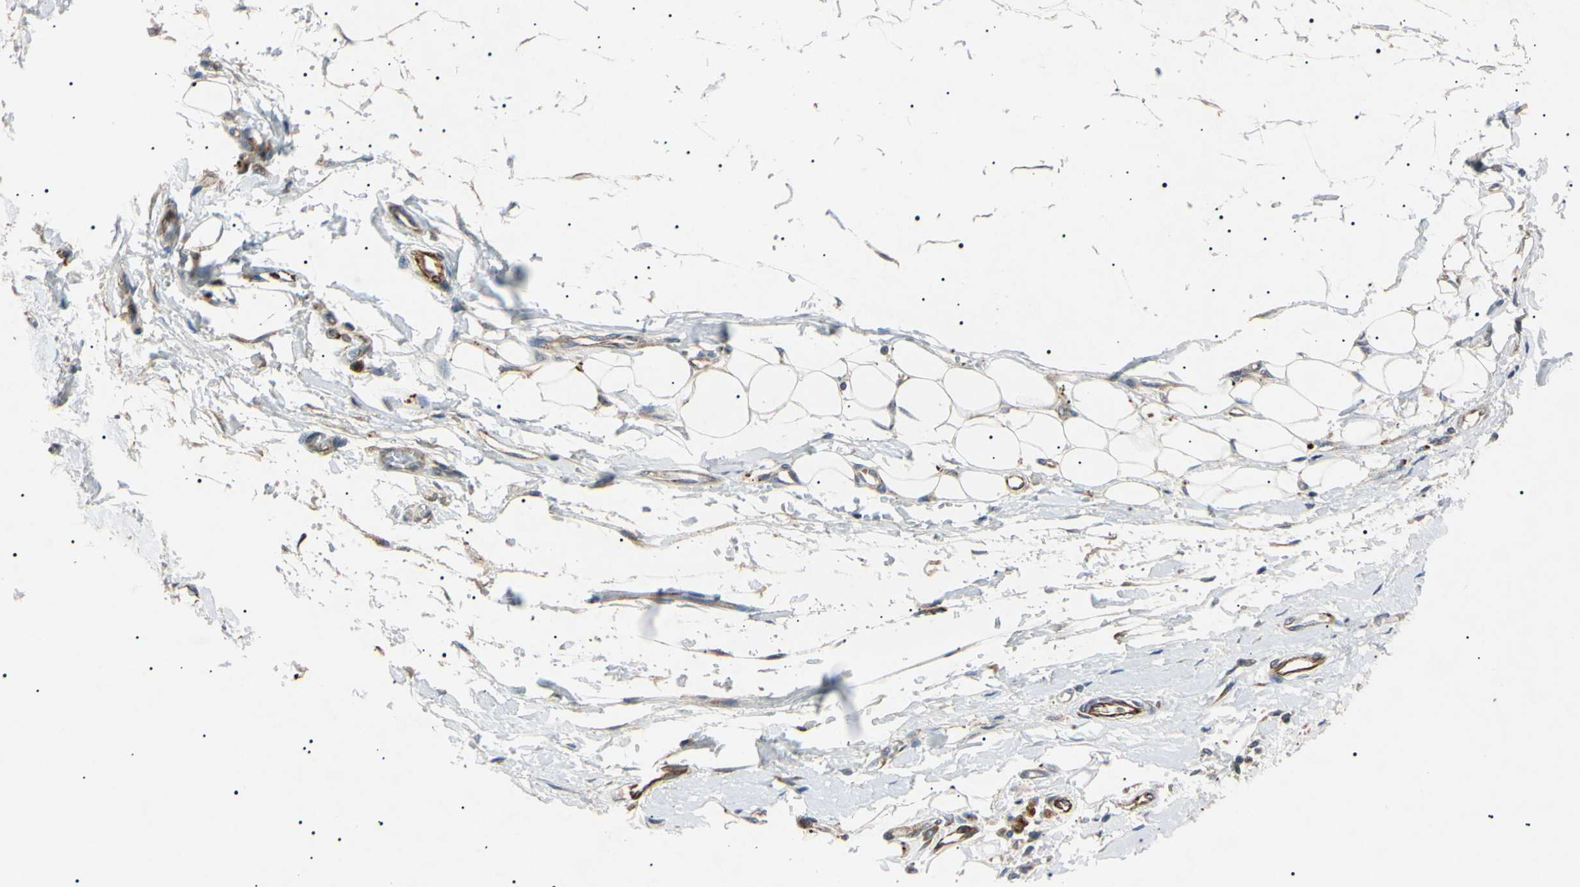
{"staining": {"intensity": "weak", "quantity": ">75%", "location": "cytoplasmic/membranous"}, "tissue": "adipose tissue", "cell_type": "Adipocytes", "image_type": "normal", "snomed": [{"axis": "morphology", "description": "Normal tissue, NOS"}, {"axis": "morphology", "description": "Adenocarcinoma, NOS"}, {"axis": "topography", "description": "Esophagus"}], "caption": "Immunohistochemistry (IHC) of unremarkable human adipose tissue displays low levels of weak cytoplasmic/membranous staining in about >75% of adipocytes. Using DAB (brown) and hematoxylin (blue) stains, captured at high magnification using brightfield microscopy.", "gene": "TUBB4A", "patient": {"sex": "male", "age": 62}}